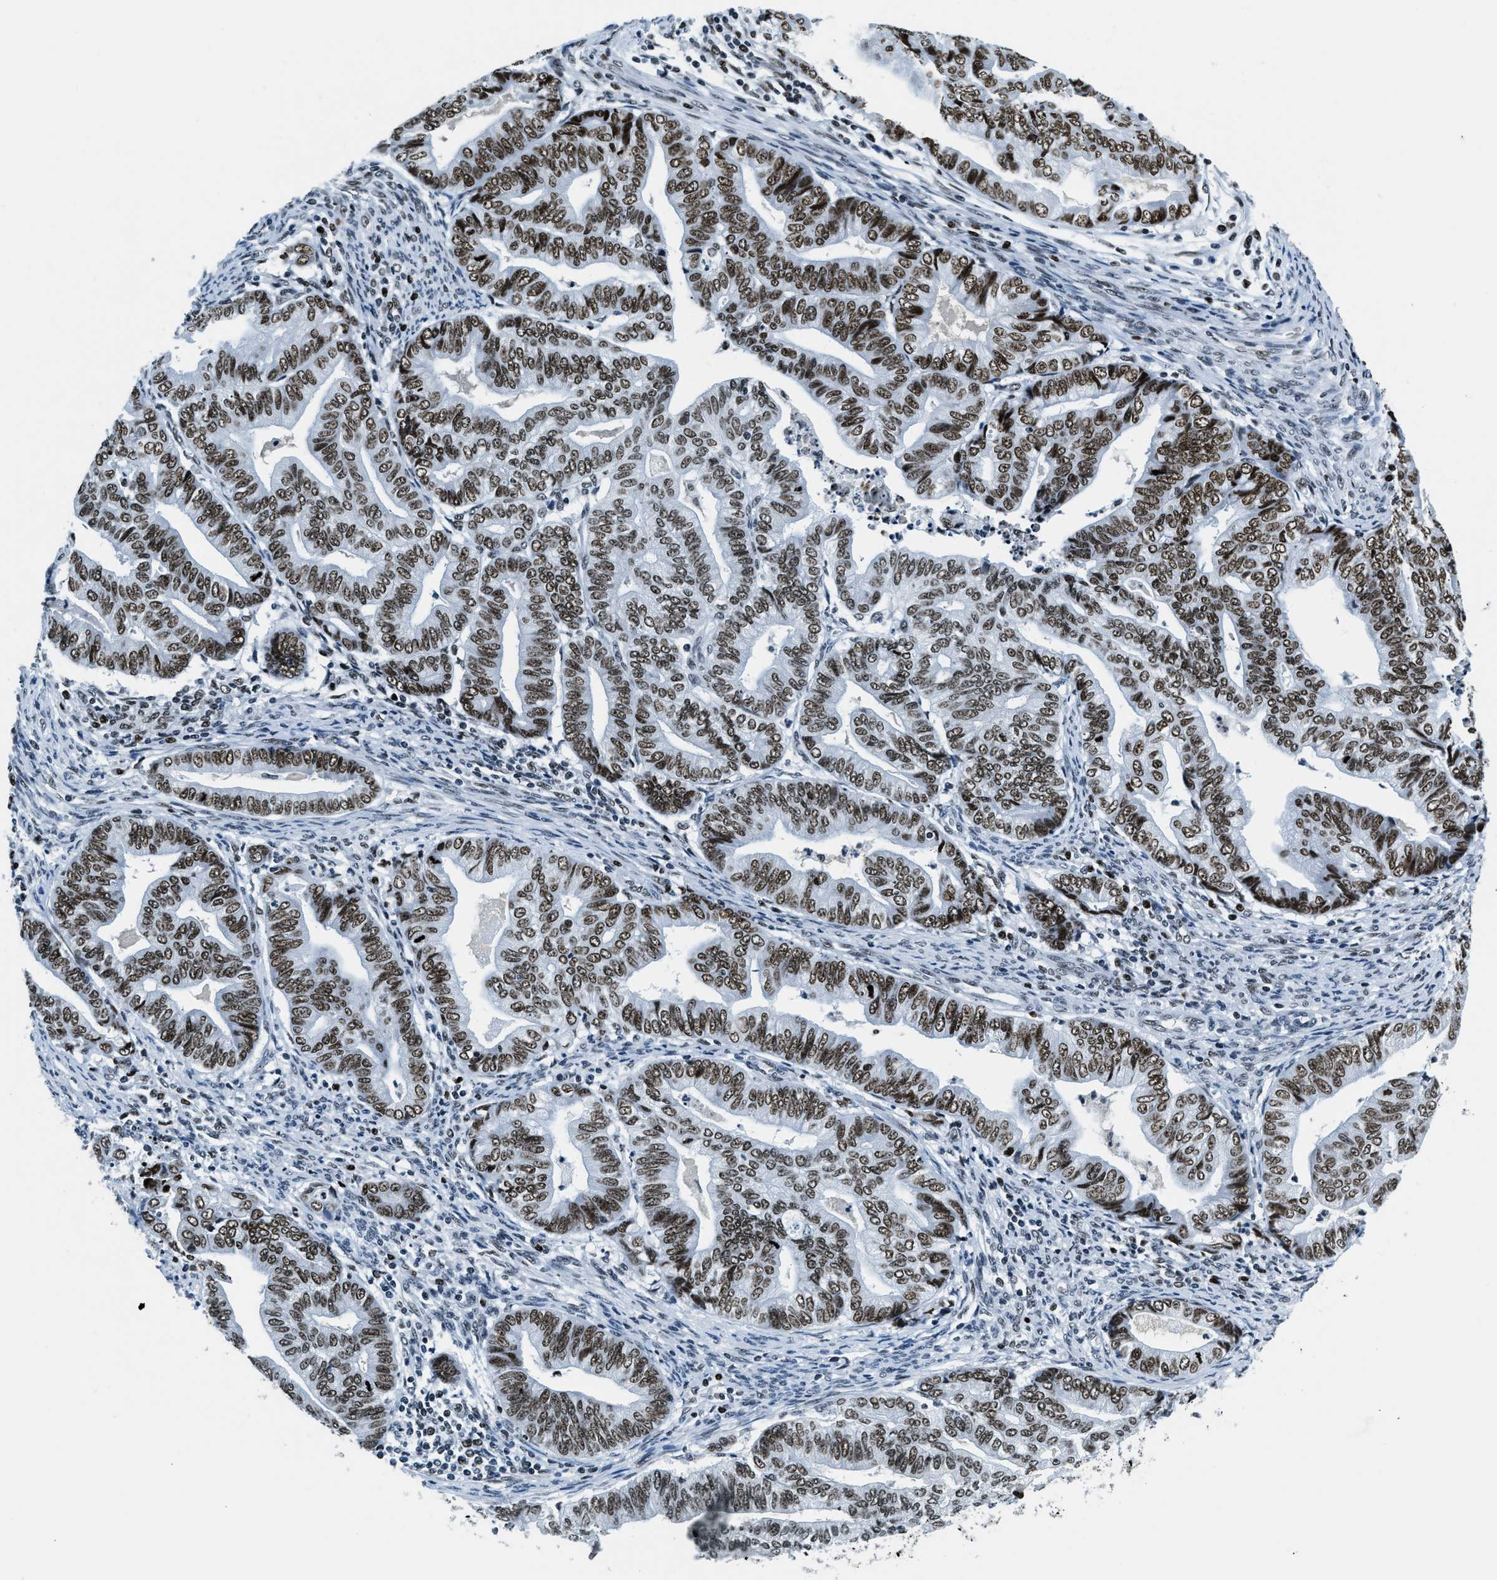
{"staining": {"intensity": "moderate", "quantity": ">75%", "location": "nuclear"}, "tissue": "endometrial cancer", "cell_type": "Tumor cells", "image_type": "cancer", "snomed": [{"axis": "morphology", "description": "Adenocarcinoma, NOS"}, {"axis": "topography", "description": "Endometrium"}], "caption": "DAB (3,3'-diaminobenzidine) immunohistochemical staining of endometrial adenocarcinoma demonstrates moderate nuclear protein positivity in approximately >75% of tumor cells. The protein of interest is shown in brown color, while the nuclei are stained blue.", "gene": "TOP1", "patient": {"sex": "female", "age": 79}}